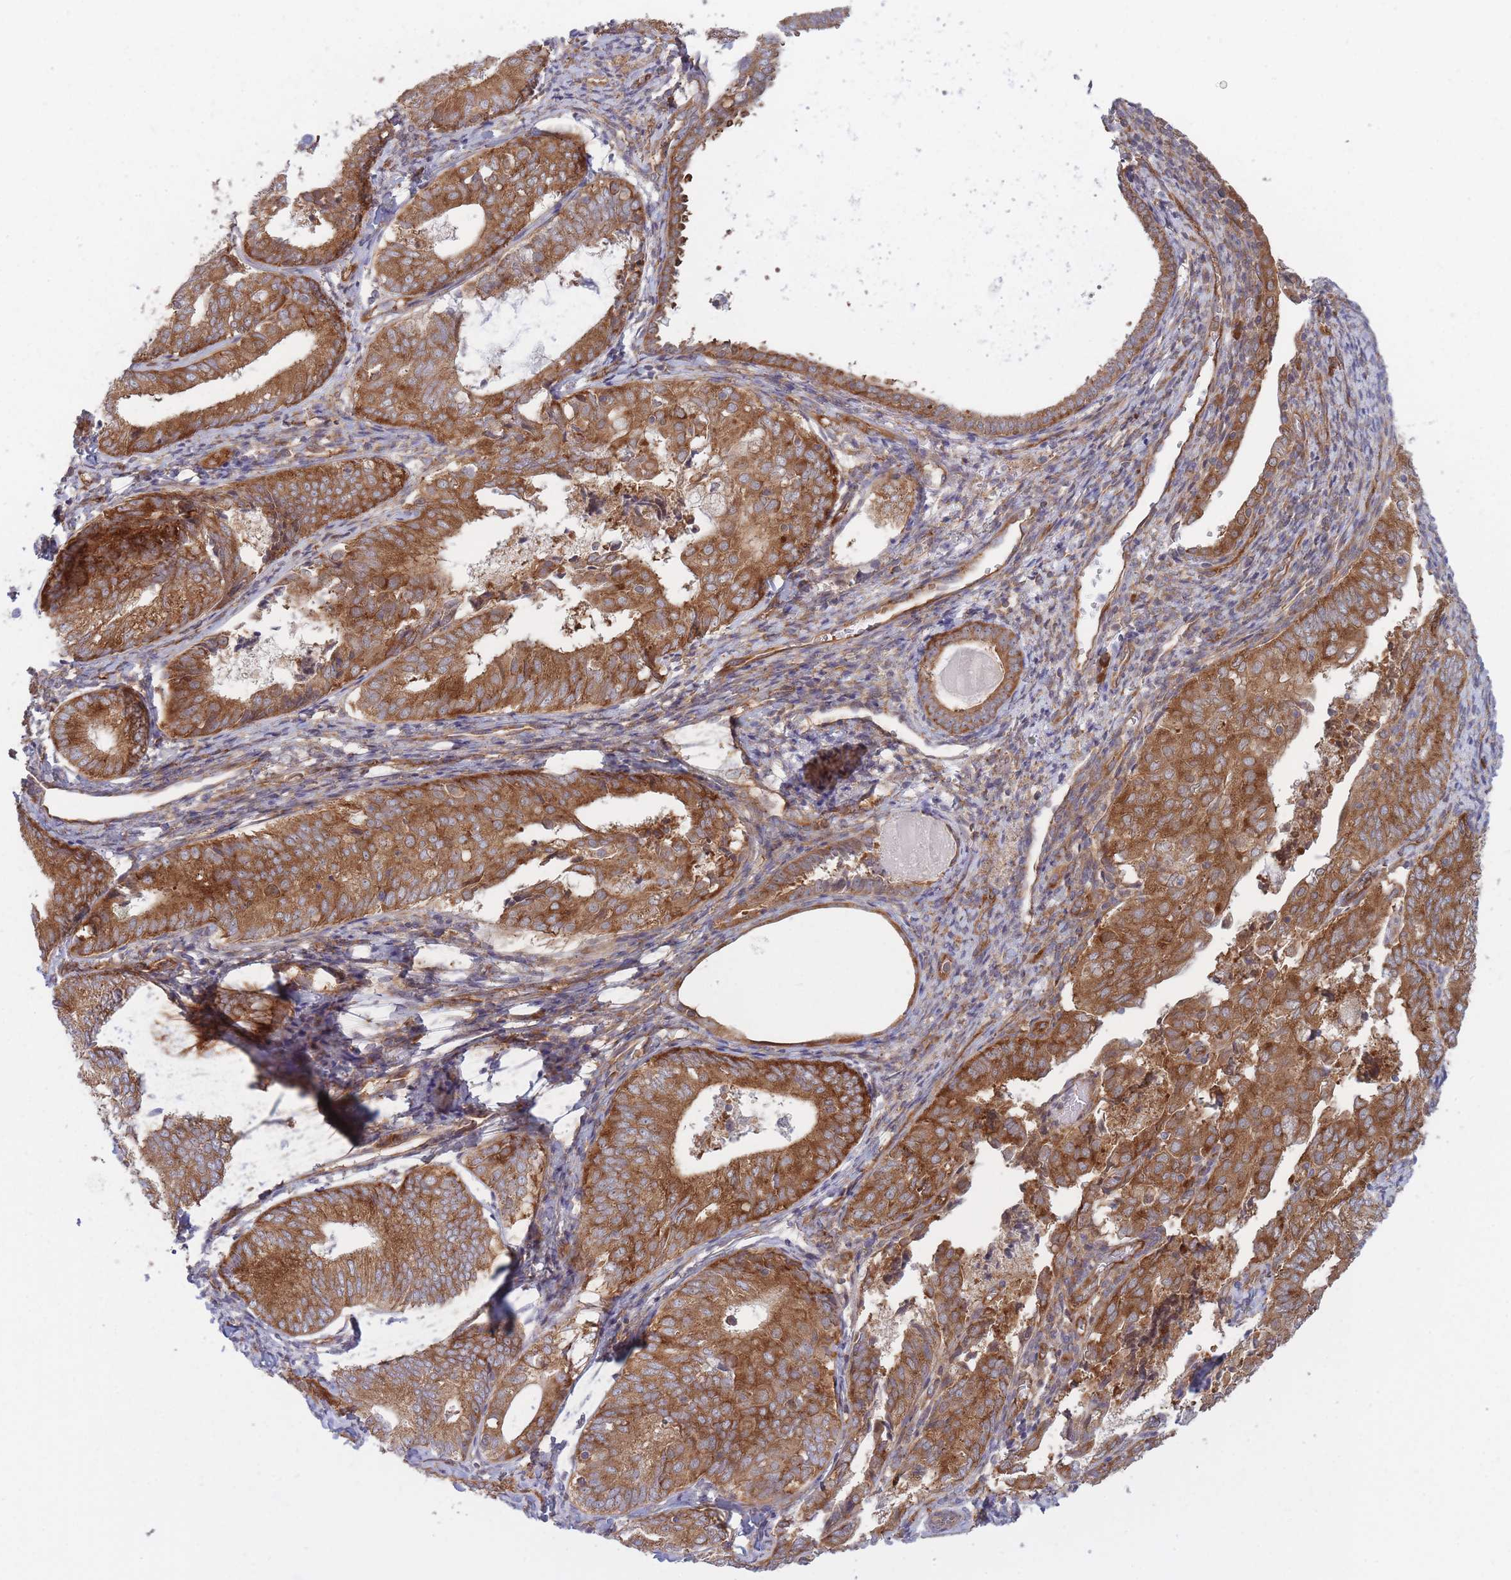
{"staining": {"intensity": "strong", "quantity": ">75%", "location": "cytoplasmic/membranous"}, "tissue": "endometrial cancer", "cell_type": "Tumor cells", "image_type": "cancer", "snomed": [{"axis": "morphology", "description": "Adenocarcinoma, NOS"}, {"axis": "topography", "description": "Endometrium"}], "caption": "DAB immunohistochemical staining of endometrial adenocarcinoma demonstrates strong cytoplasmic/membranous protein positivity in about >75% of tumor cells. (DAB (3,3'-diaminobenzidine) IHC with brightfield microscopy, high magnification).", "gene": "CCDC124", "patient": {"sex": "female", "age": 87}}